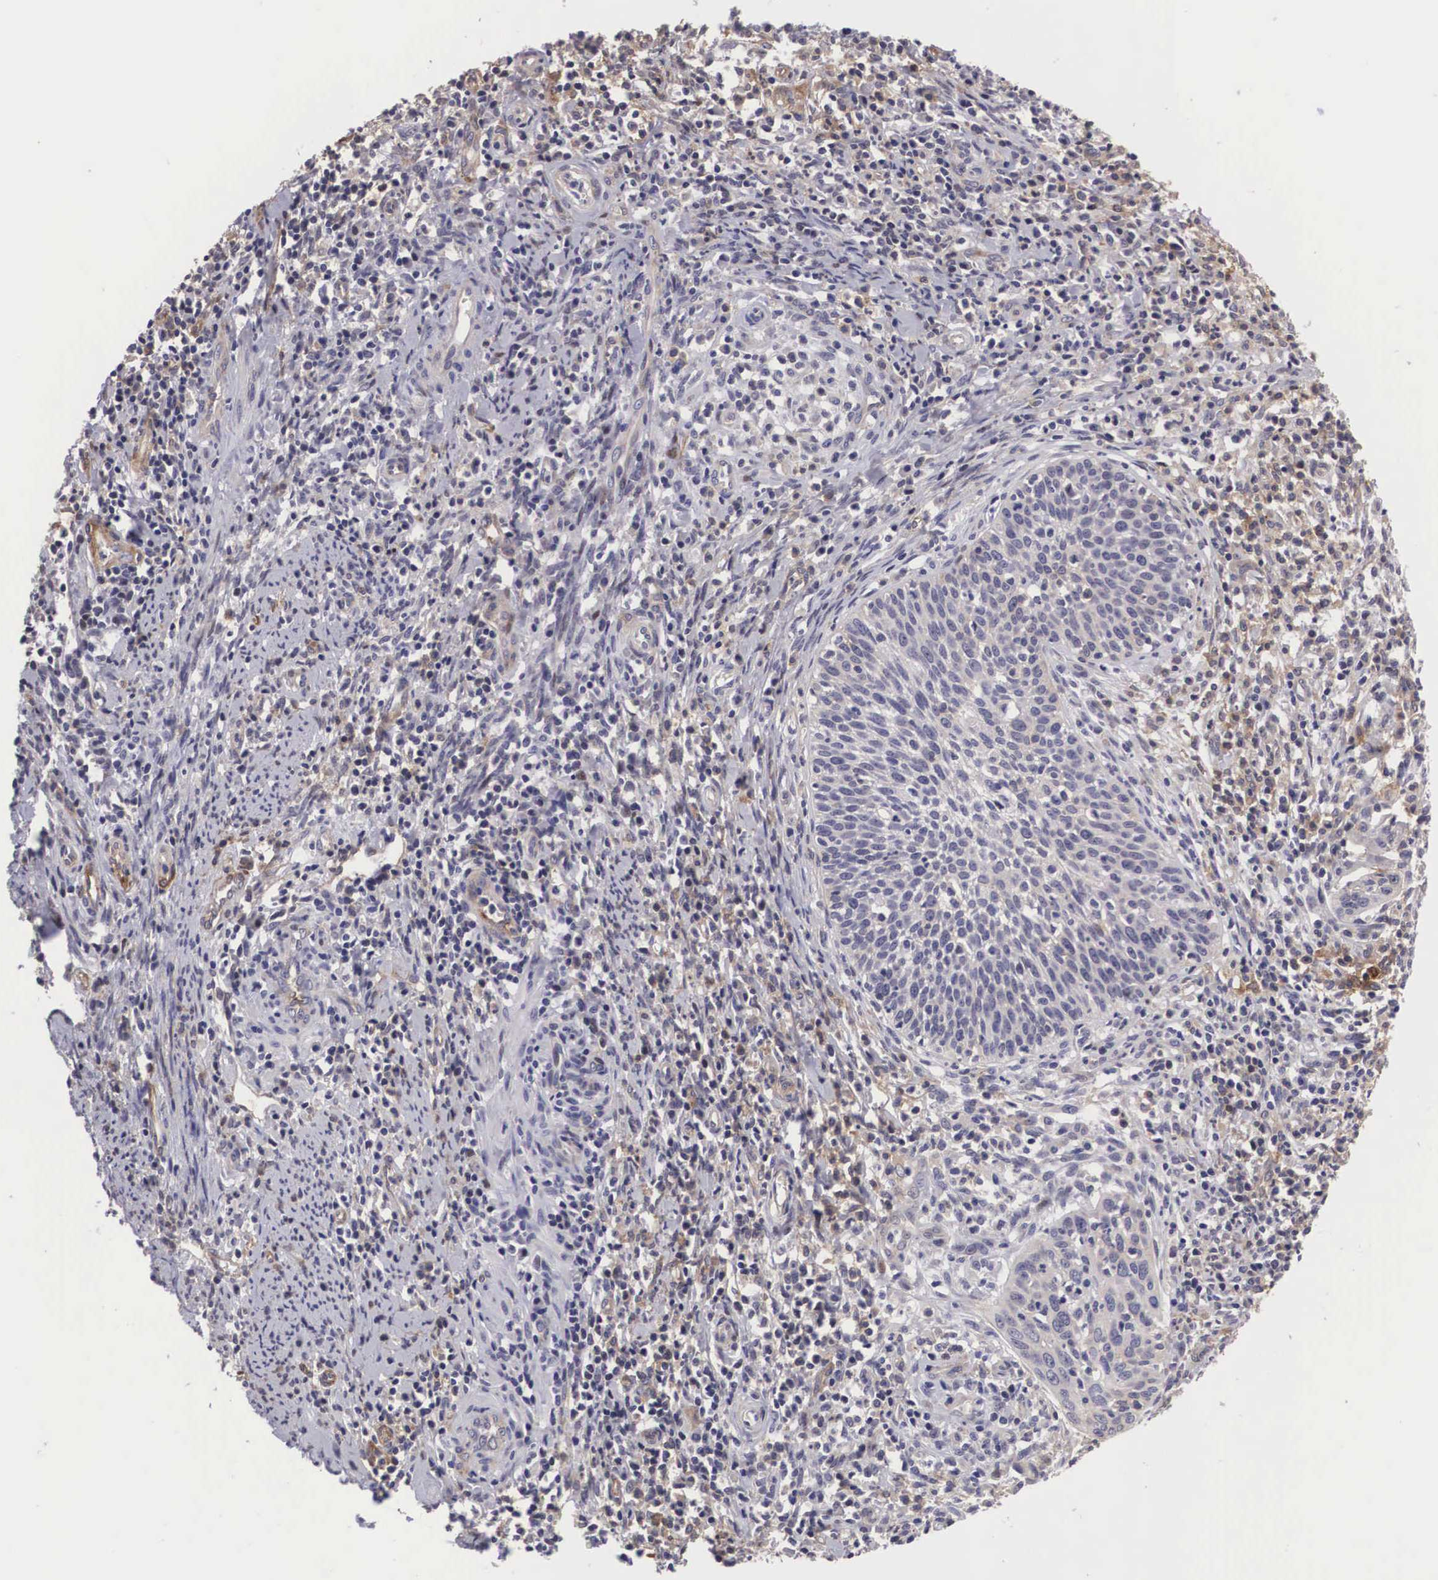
{"staining": {"intensity": "negative", "quantity": "none", "location": "none"}, "tissue": "cervical cancer", "cell_type": "Tumor cells", "image_type": "cancer", "snomed": [{"axis": "morphology", "description": "Squamous cell carcinoma, NOS"}, {"axis": "topography", "description": "Cervix"}], "caption": "Immunohistochemistry (IHC) of cervical cancer (squamous cell carcinoma) demonstrates no positivity in tumor cells. Nuclei are stained in blue.", "gene": "EMID1", "patient": {"sex": "female", "age": 41}}